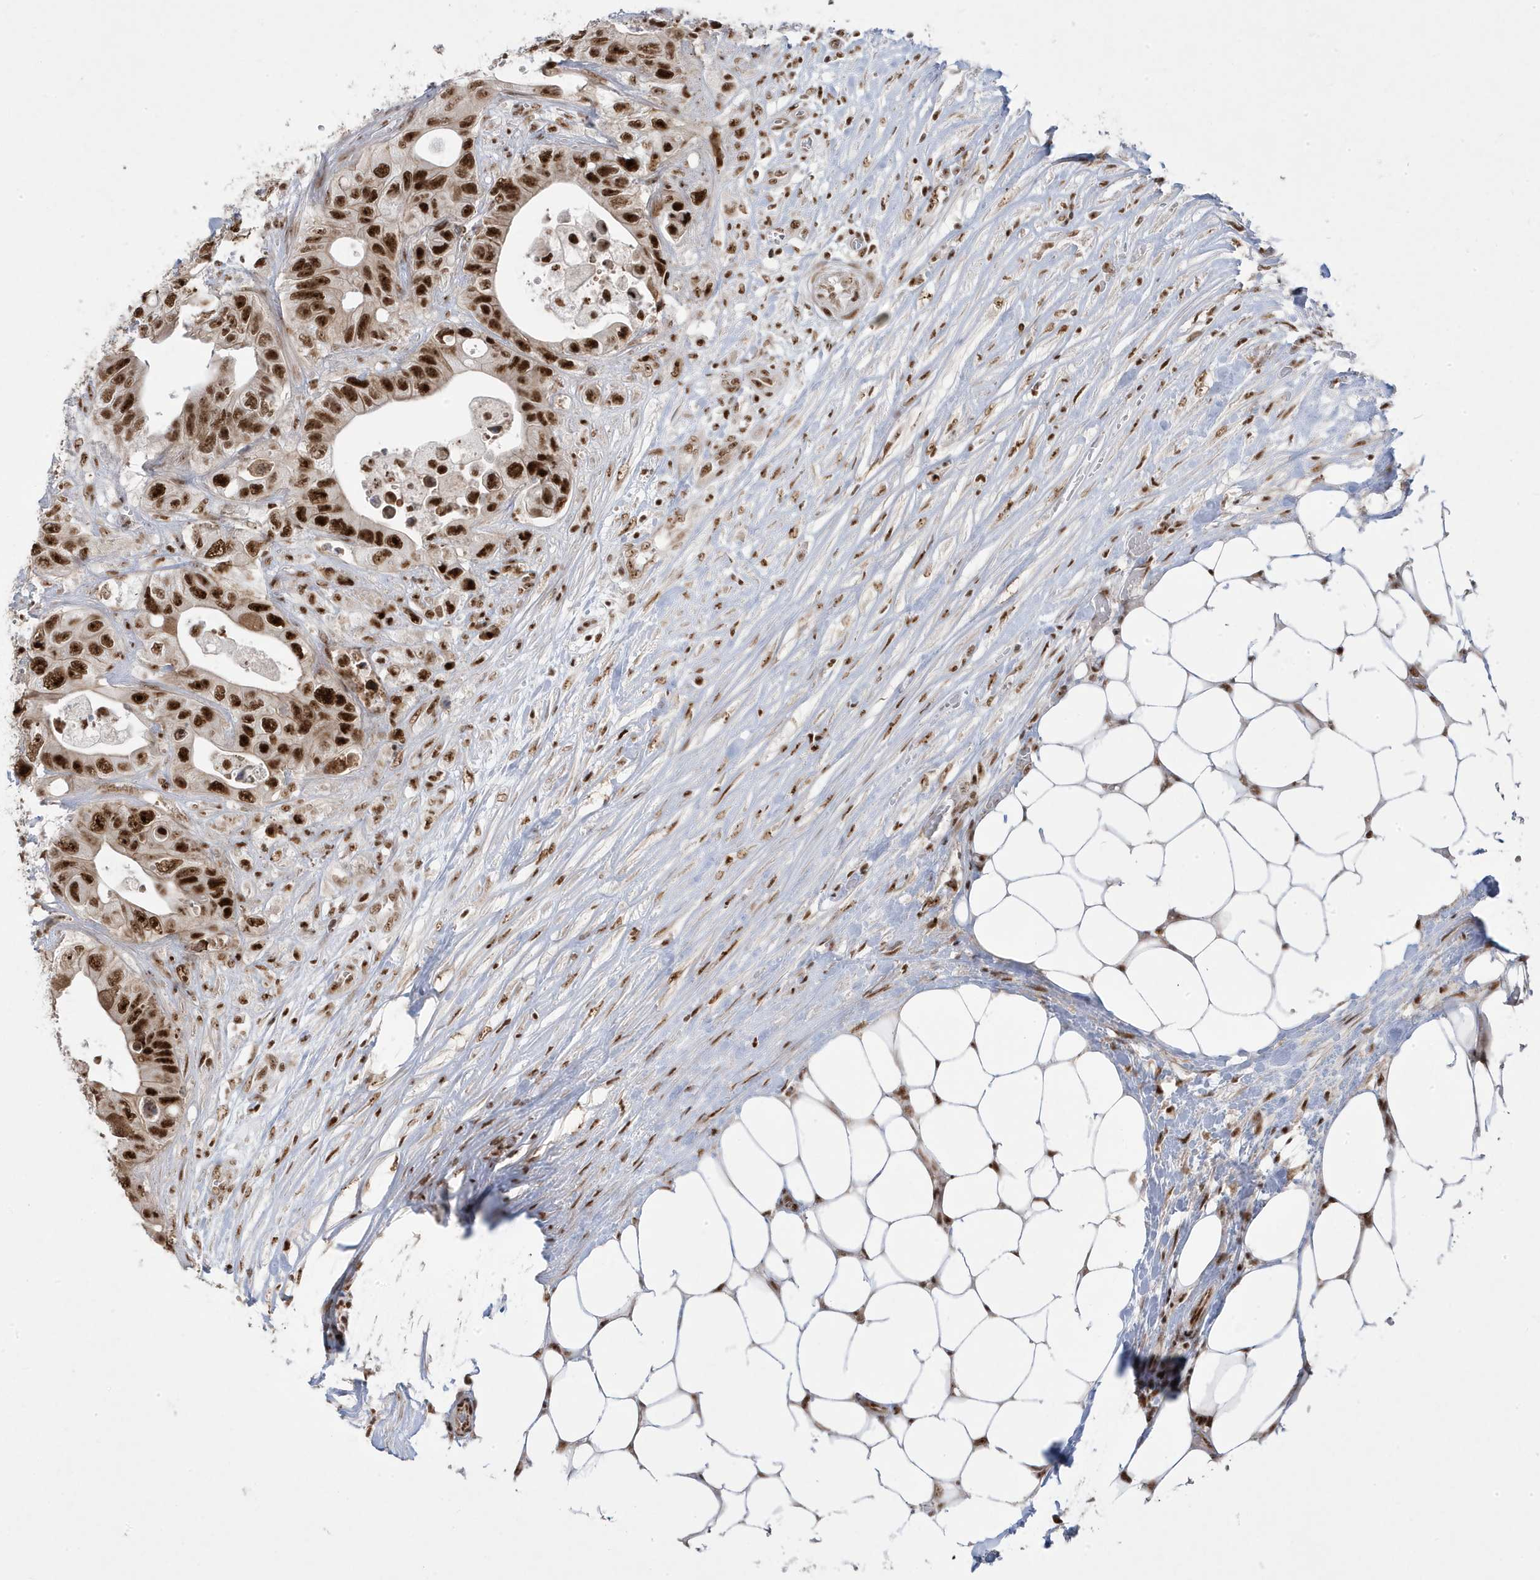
{"staining": {"intensity": "strong", "quantity": ">75%", "location": "nuclear"}, "tissue": "colorectal cancer", "cell_type": "Tumor cells", "image_type": "cancer", "snomed": [{"axis": "morphology", "description": "Adenocarcinoma, NOS"}, {"axis": "topography", "description": "Colon"}], "caption": "A photomicrograph of human colorectal cancer stained for a protein shows strong nuclear brown staining in tumor cells. (DAB = brown stain, brightfield microscopy at high magnification).", "gene": "MTREX", "patient": {"sex": "female", "age": 46}}